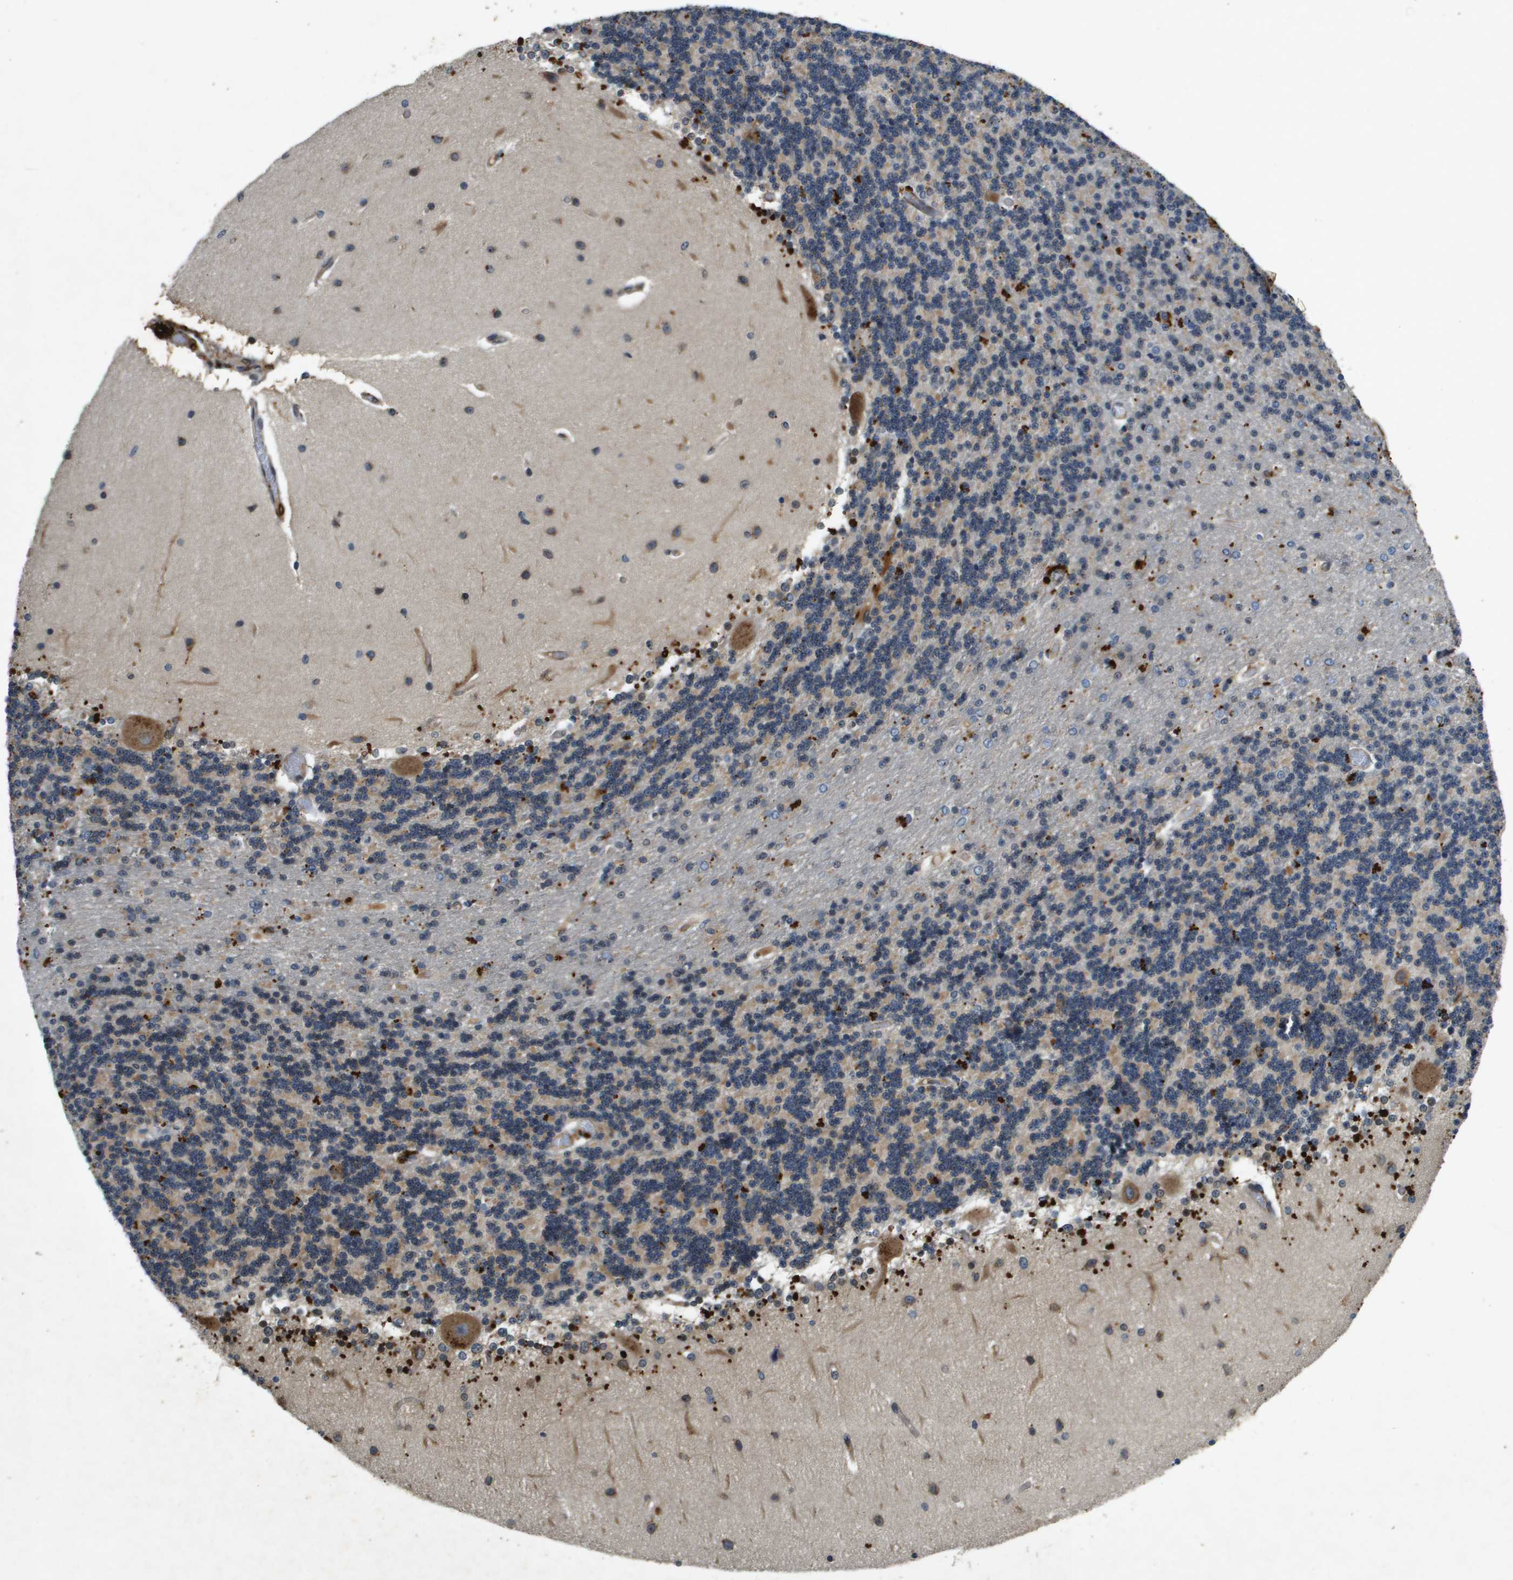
{"staining": {"intensity": "weak", "quantity": "<25%", "location": "cytoplasmic/membranous"}, "tissue": "cerebellum", "cell_type": "Cells in granular layer", "image_type": "normal", "snomed": [{"axis": "morphology", "description": "Normal tissue, NOS"}, {"axis": "topography", "description": "Cerebellum"}], "caption": "A high-resolution micrograph shows IHC staining of unremarkable cerebellum, which shows no significant staining in cells in granular layer.", "gene": "PGAP3", "patient": {"sex": "female", "age": 54}}